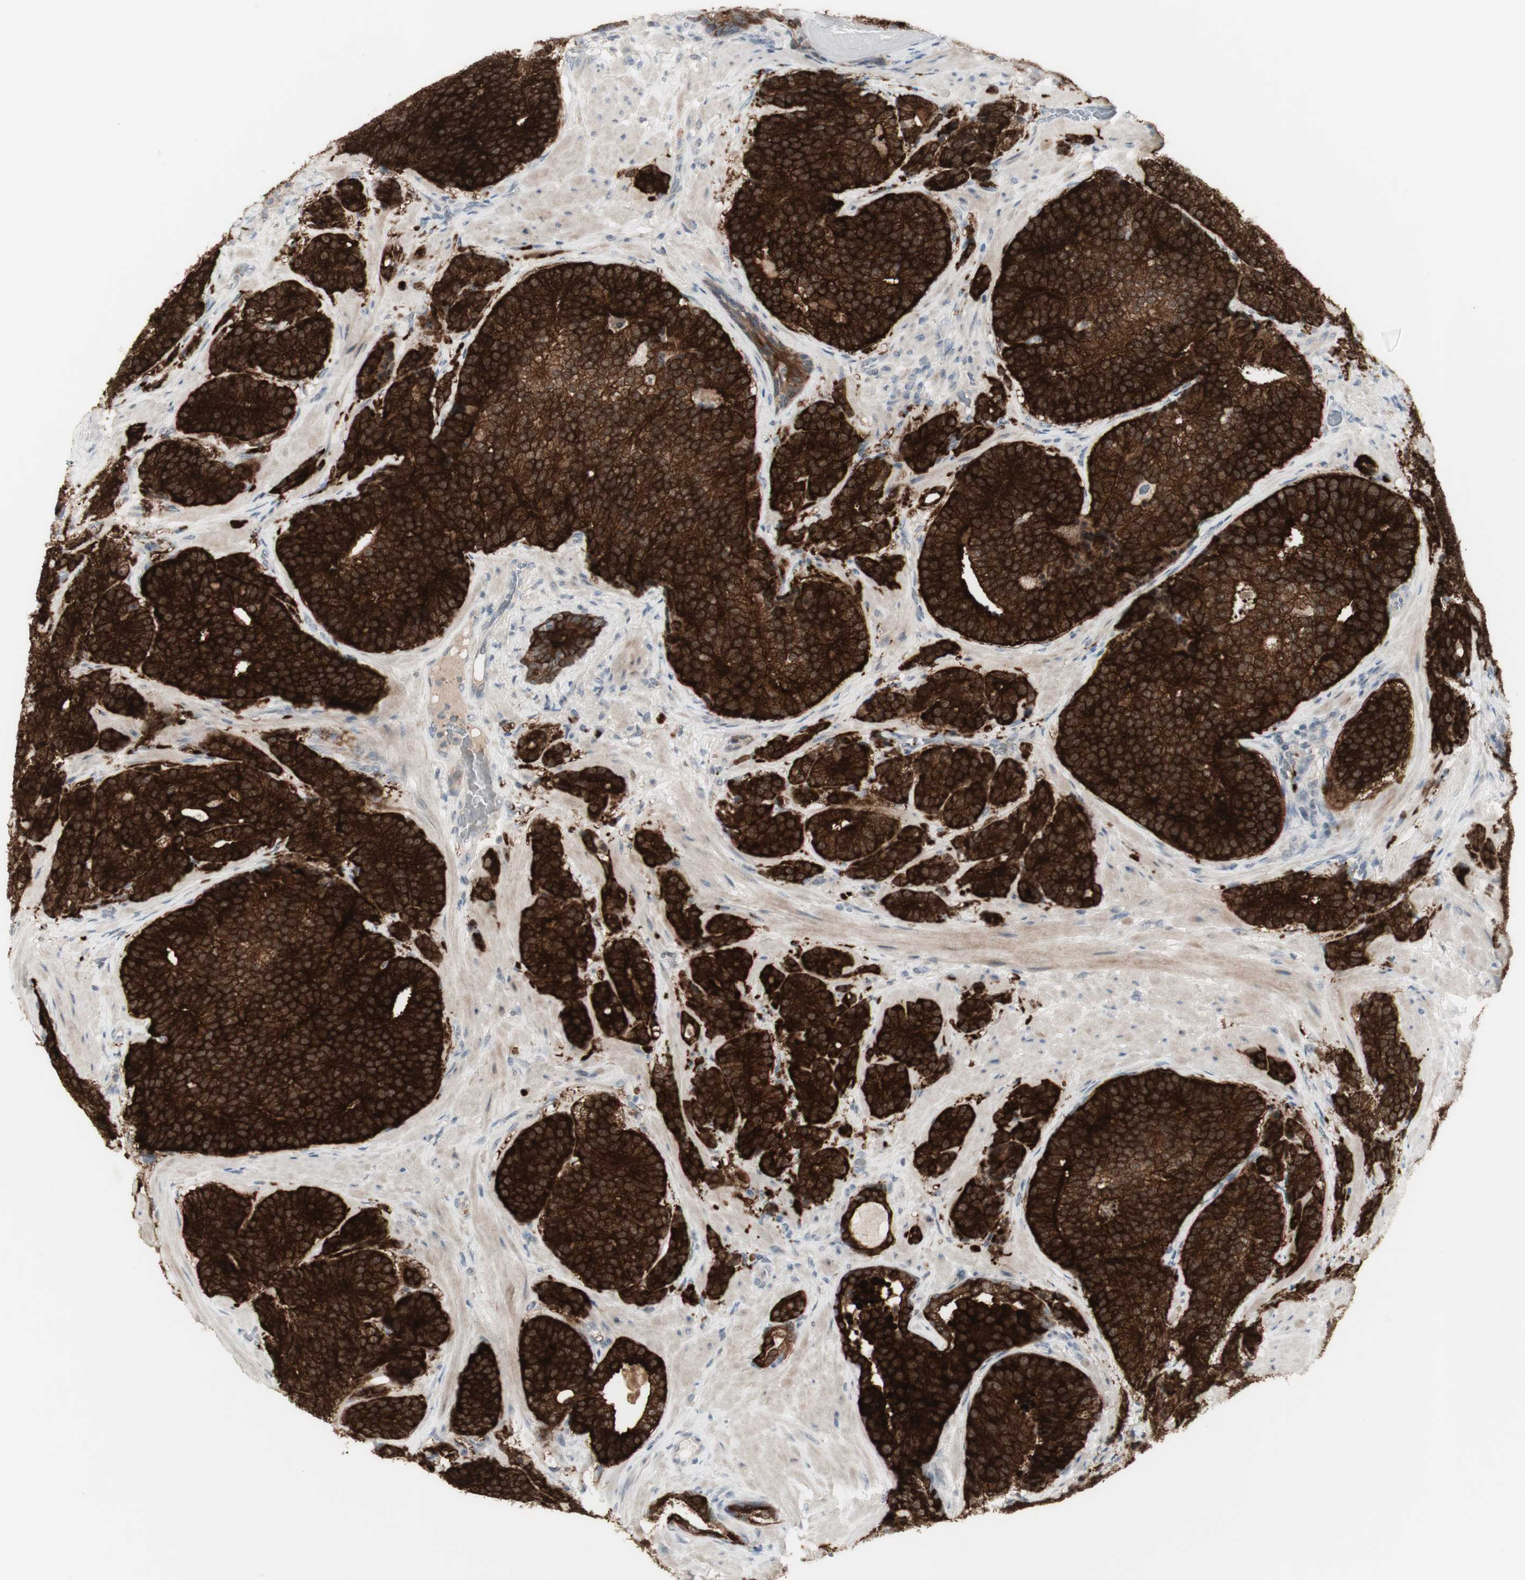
{"staining": {"intensity": "strong", "quantity": ">75%", "location": "cytoplasmic/membranous"}, "tissue": "prostate cancer", "cell_type": "Tumor cells", "image_type": "cancer", "snomed": [{"axis": "morphology", "description": "Adenocarcinoma, High grade"}, {"axis": "topography", "description": "Prostate"}], "caption": "Tumor cells reveal high levels of strong cytoplasmic/membranous expression in approximately >75% of cells in human prostate cancer. Ihc stains the protein in brown and the nuclei are stained blue.", "gene": "C1orf116", "patient": {"sex": "male", "age": 61}}